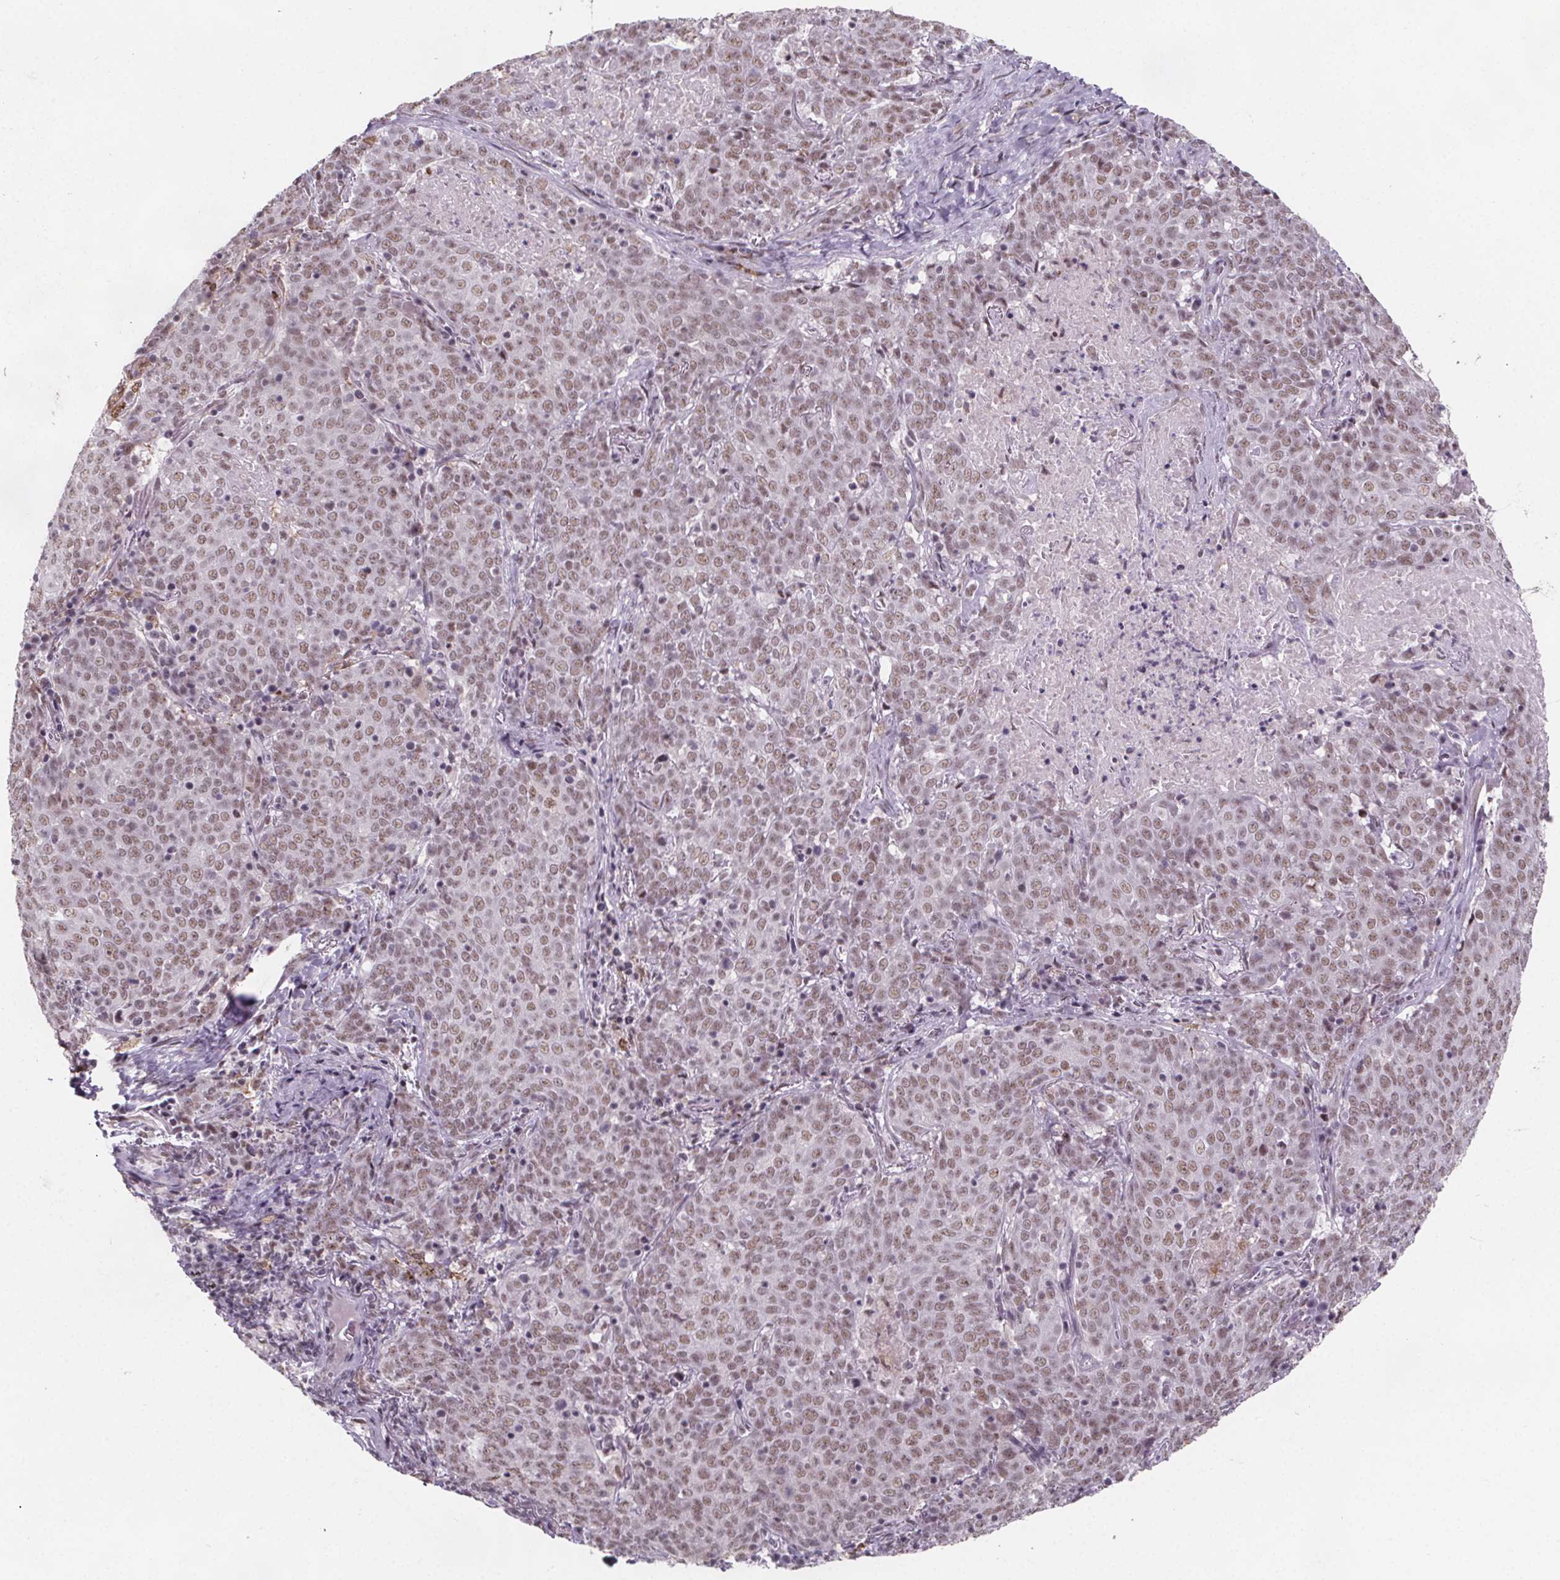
{"staining": {"intensity": "moderate", "quantity": ">75%", "location": "nuclear"}, "tissue": "lung cancer", "cell_type": "Tumor cells", "image_type": "cancer", "snomed": [{"axis": "morphology", "description": "Squamous cell carcinoma, NOS"}, {"axis": "topography", "description": "Lung"}], "caption": "Lung squamous cell carcinoma tissue demonstrates moderate nuclear expression in about >75% of tumor cells, visualized by immunohistochemistry. (DAB = brown stain, brightfield microscopy at high magnification).", "gene": "ZNF572", "patient": {"sex": "male", "age": 82}}